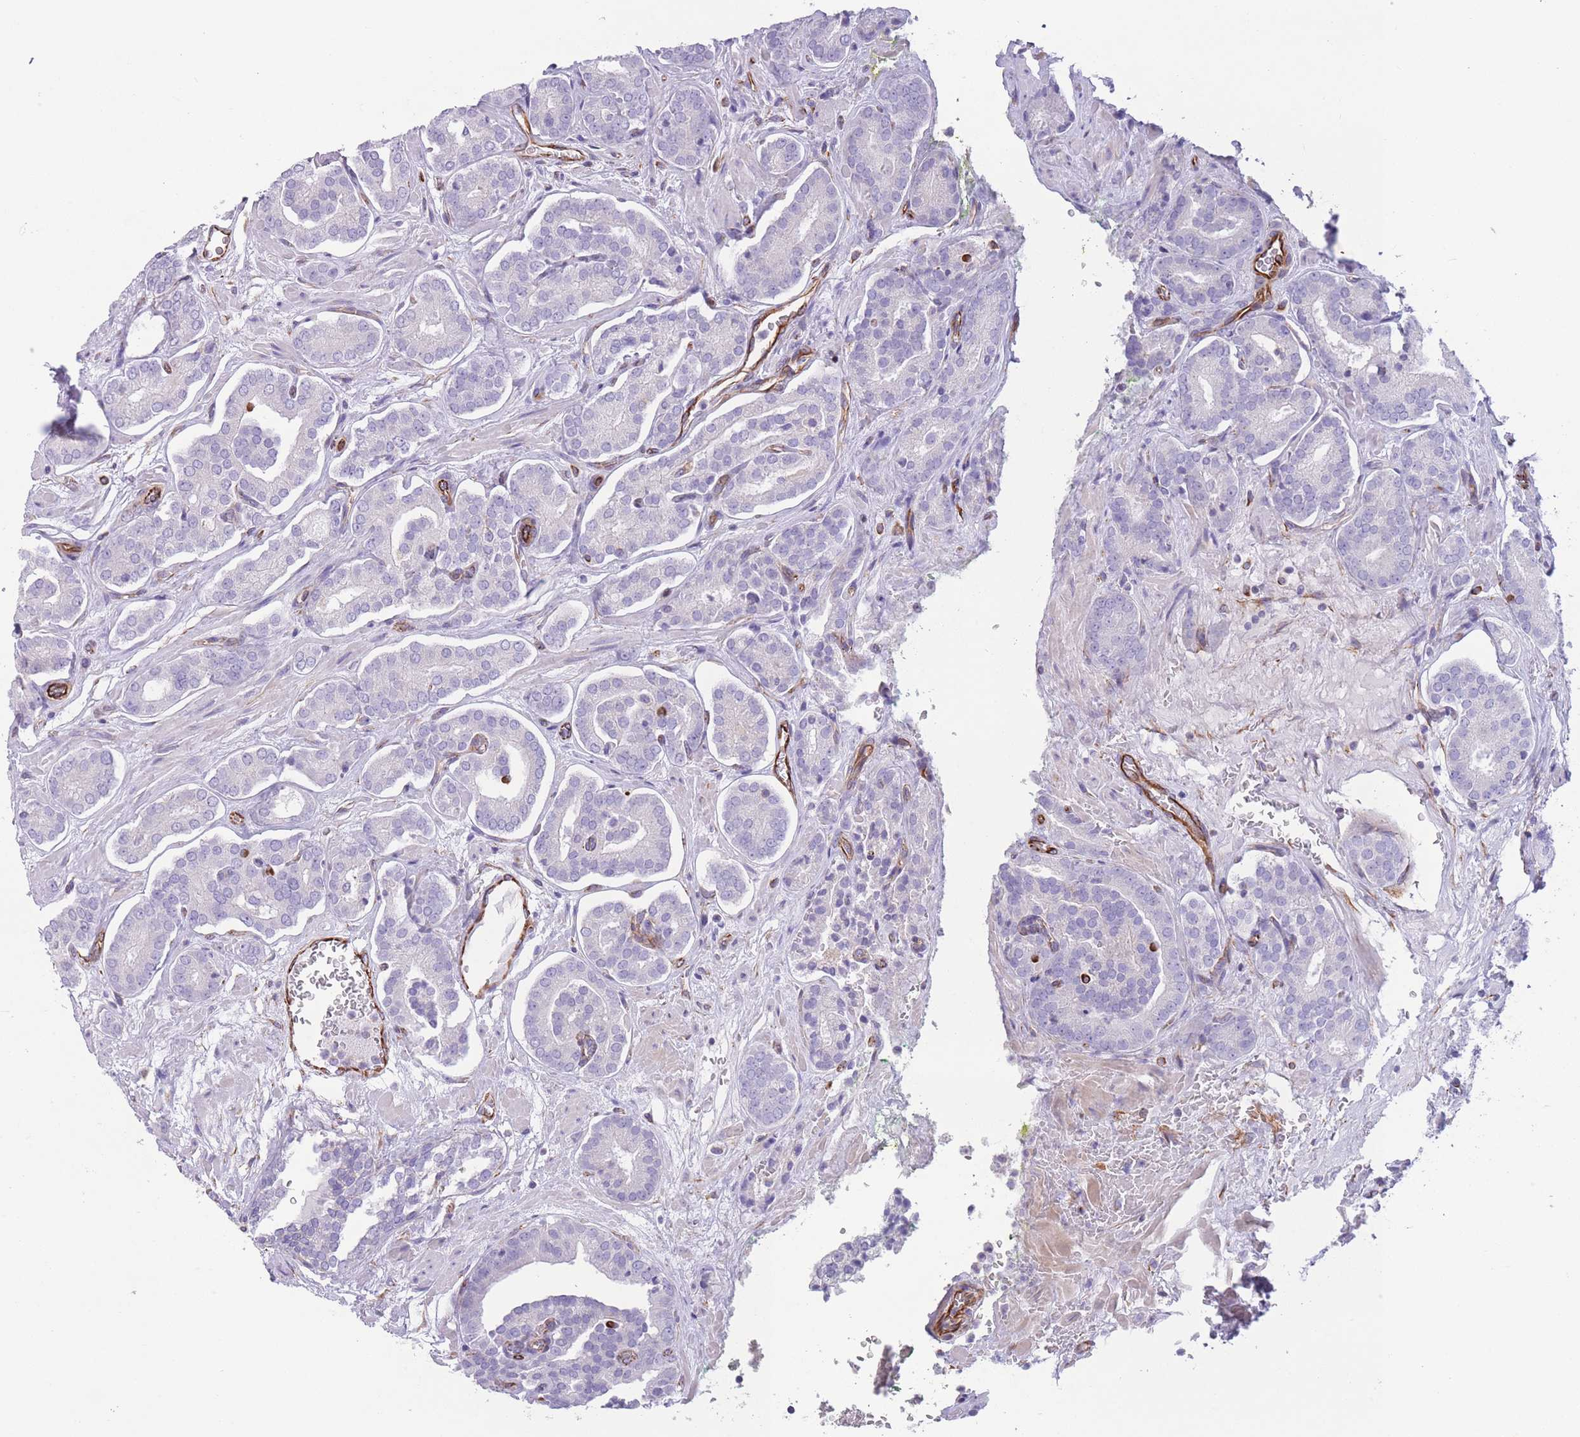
{"staining": {"intensity": "negative", "quantity": "none", "location": "none"}, "tissue": "prostate cancer", "cell_type": "Tumor cells", "image_type": "cancer", "snomed": [{"axis": "morphology", "description": "Adenocarcinoma, High grade"}, {"axis": "topography", "description": "Prostate"}], "caption": "Micrograph shows no protein positivity in tumor cells of prostate cancer (high-grade adenocarcinoma) tissue.", "gene": "PTCD1", "patient": {"sex": "male", "age": 66}}